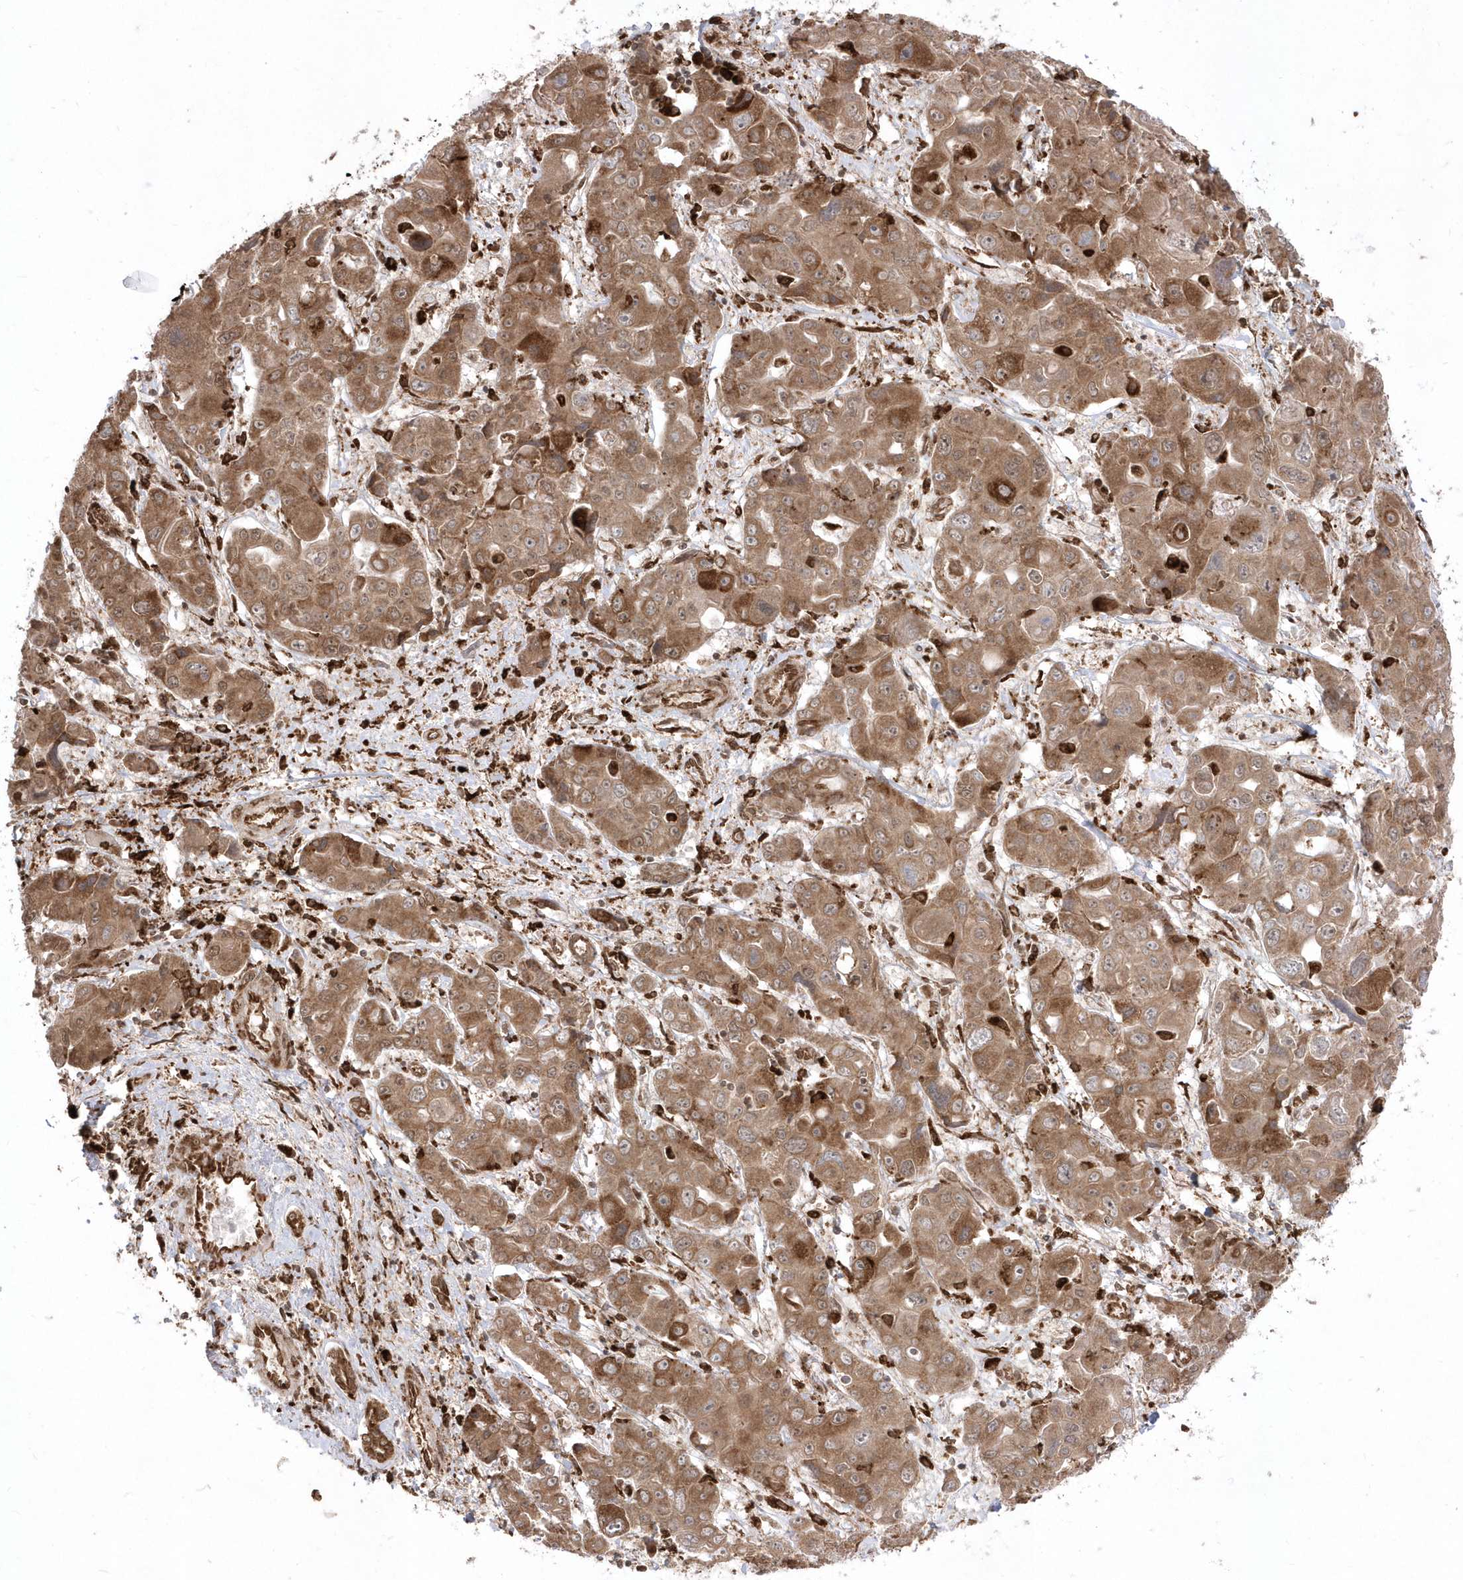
{"staining": {"intensity": "moderate", "quantity": ">75%", "location": "cytoplasmic/membranous,nuclear"}, "tissue": "liver cancer", "cell_type": "Tumor cells", "image_type": "cancer", "snomed": [{"axis": "morphology", "description": "Cholangiocarcinoma"}, {"axis": "topography", "description": "Liver"}], "caption": "Immunohistochemistry micrograph of cholangiocarcinoma (liver) stained for a protein (brown), which exhibits medium levels of moderate cytoplasmic/membranous and nuclear expression in approximately >75% of tumor cells.", "gene": "EPC2", "patient": {"sex": "male", "age": 67}}